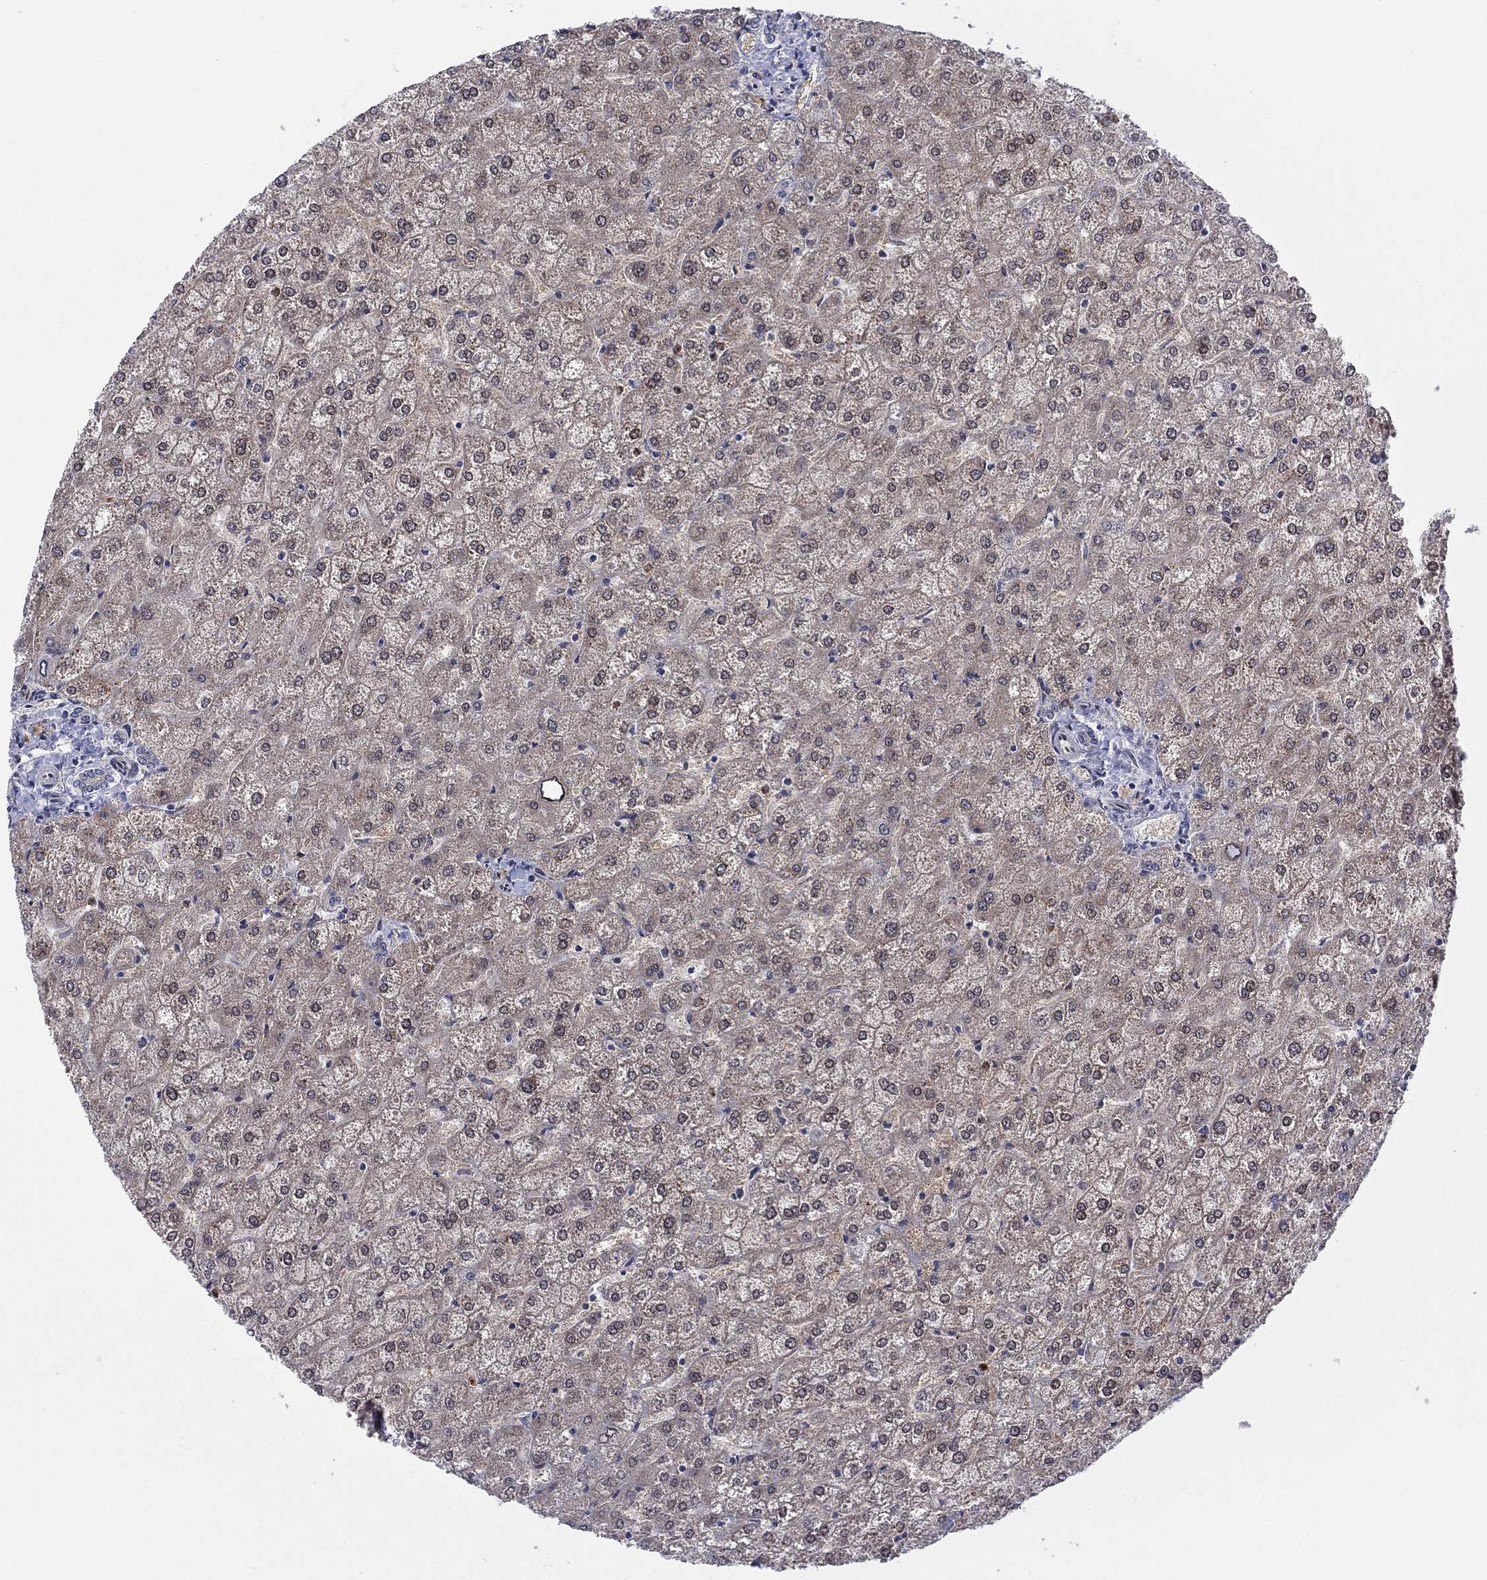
{"staining": {"intensity": "negative", "quantity": "none", "location": "none"}, "tissue": "liver", "cell_type": "Cholangiocytes", "image_type": "normal", "snomed": [{"axis": "morphology", "description": "Normal tissue, NOS"}, {"axis": "topography", "description": "Liver"}], "caption": "This is a micrograph of IHC staining of normal liver, which shows no staining in cholangiocytes. Brightfield microscopy of IHC stained with DAB (brown) and hematoxylin (blue), captured at high magnification.", "gene": "TTC21B", "patient": {"sex": "female", "age": 32}}